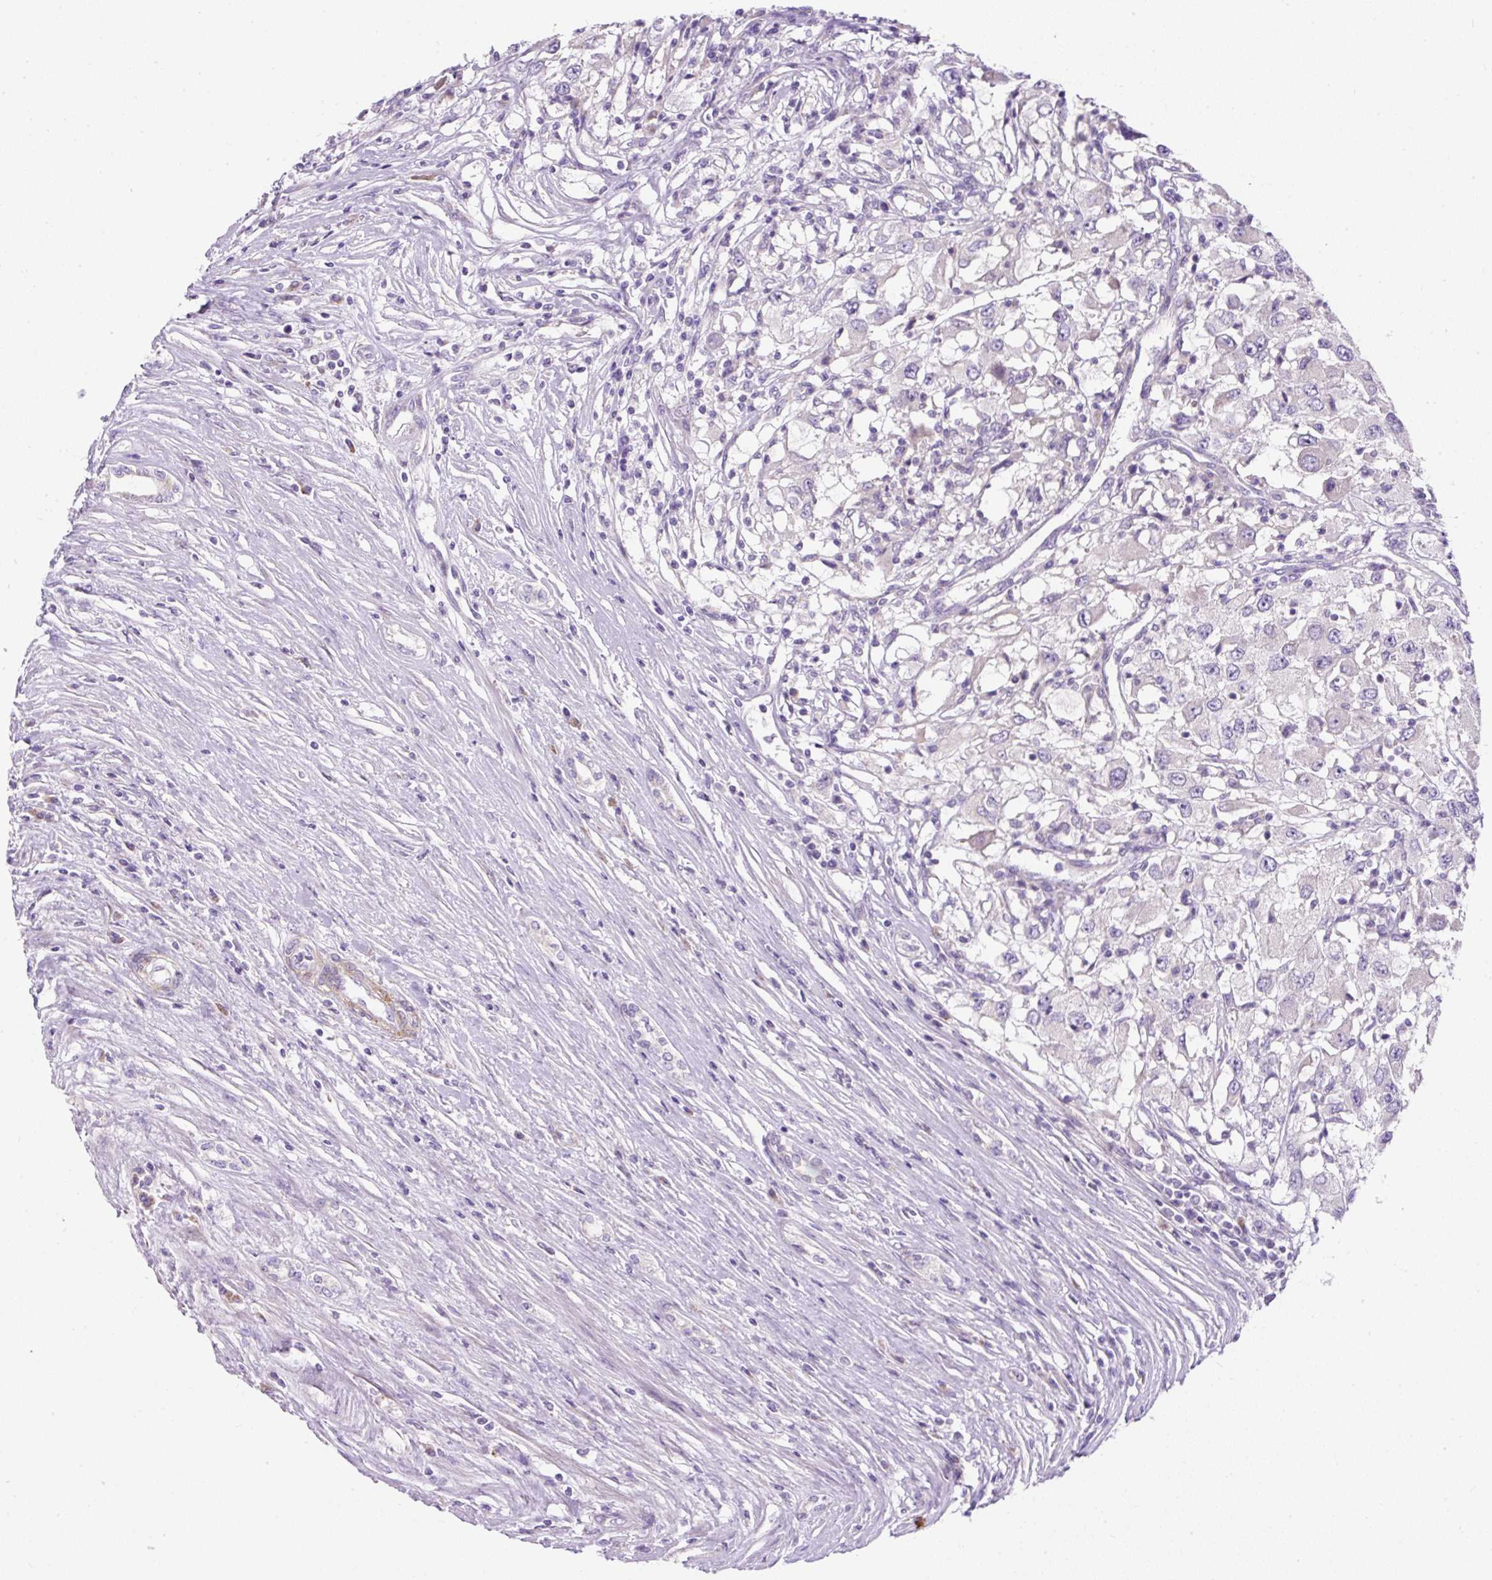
{"staining": {"intensity": "negative", "quantity": "none", "location": "none"}, "tissue": "renal cancer", "cell_type": "Tumor cells", "image_type": "cancer", "snomed": [{"axis": "morphology", "description": "Adenocarcinoma, NOS"}, {"axis": "topography", "description": "Kidney"}], "caption": "Immunohistochemistry photomicrograph of neoplastic tissue: human adenocarcinoma (renal) stained with DAB (3,3'-diaminobenzidine) displays no significant protein staining in tumor cells. (Immunohistochemistry (ihc), brightfield microscopy, high magnification).", "gene": "SUSD5", "patient": {"sex": "female", "age": 67}}